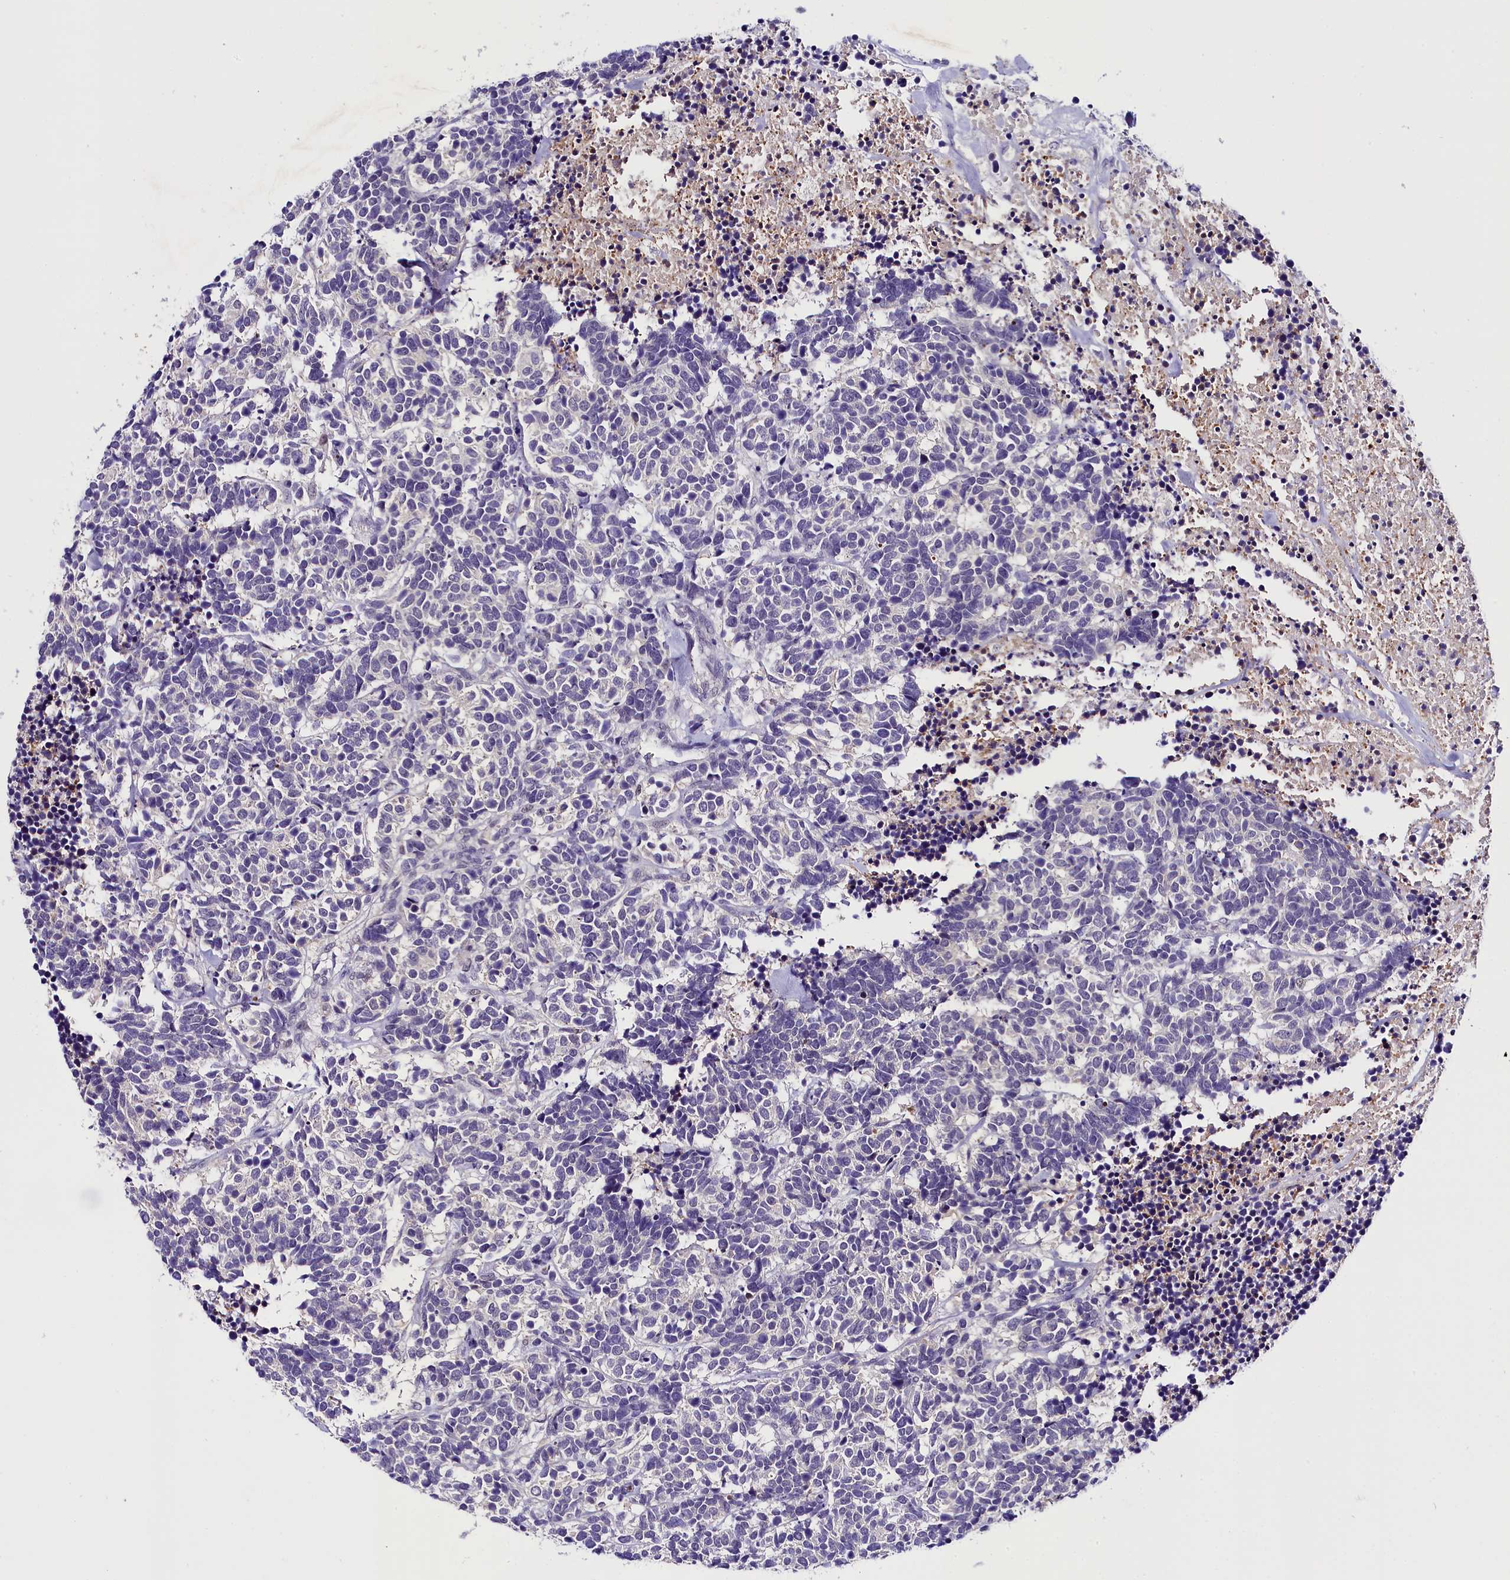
{"staining": {"intensity": "negative", "quantity": "none", "location": "none"}, "tissue": "carcinoid", "cell_type": "Tumor cells", "image_type": "cancer", "snomed": [{"axis": "morphology", "description": "Carcinoma, NOS"}, {"axis": "morphology", "description": "Carcinoid, malignant, NOS"}, {"axis": "topography", "description": "Urinary bladder"}], "caption": "Immunohistochemistry (IHC) image of carcinoma stained for a protein (brown), which shows no staining in tumor cells. (Stains: DAB IHC with hematoxylin counter stain, Microscopy: brightfield microscopy at high magnification).", "gene": "IQCN", "patient": {"sex": "male", "age": 57}}